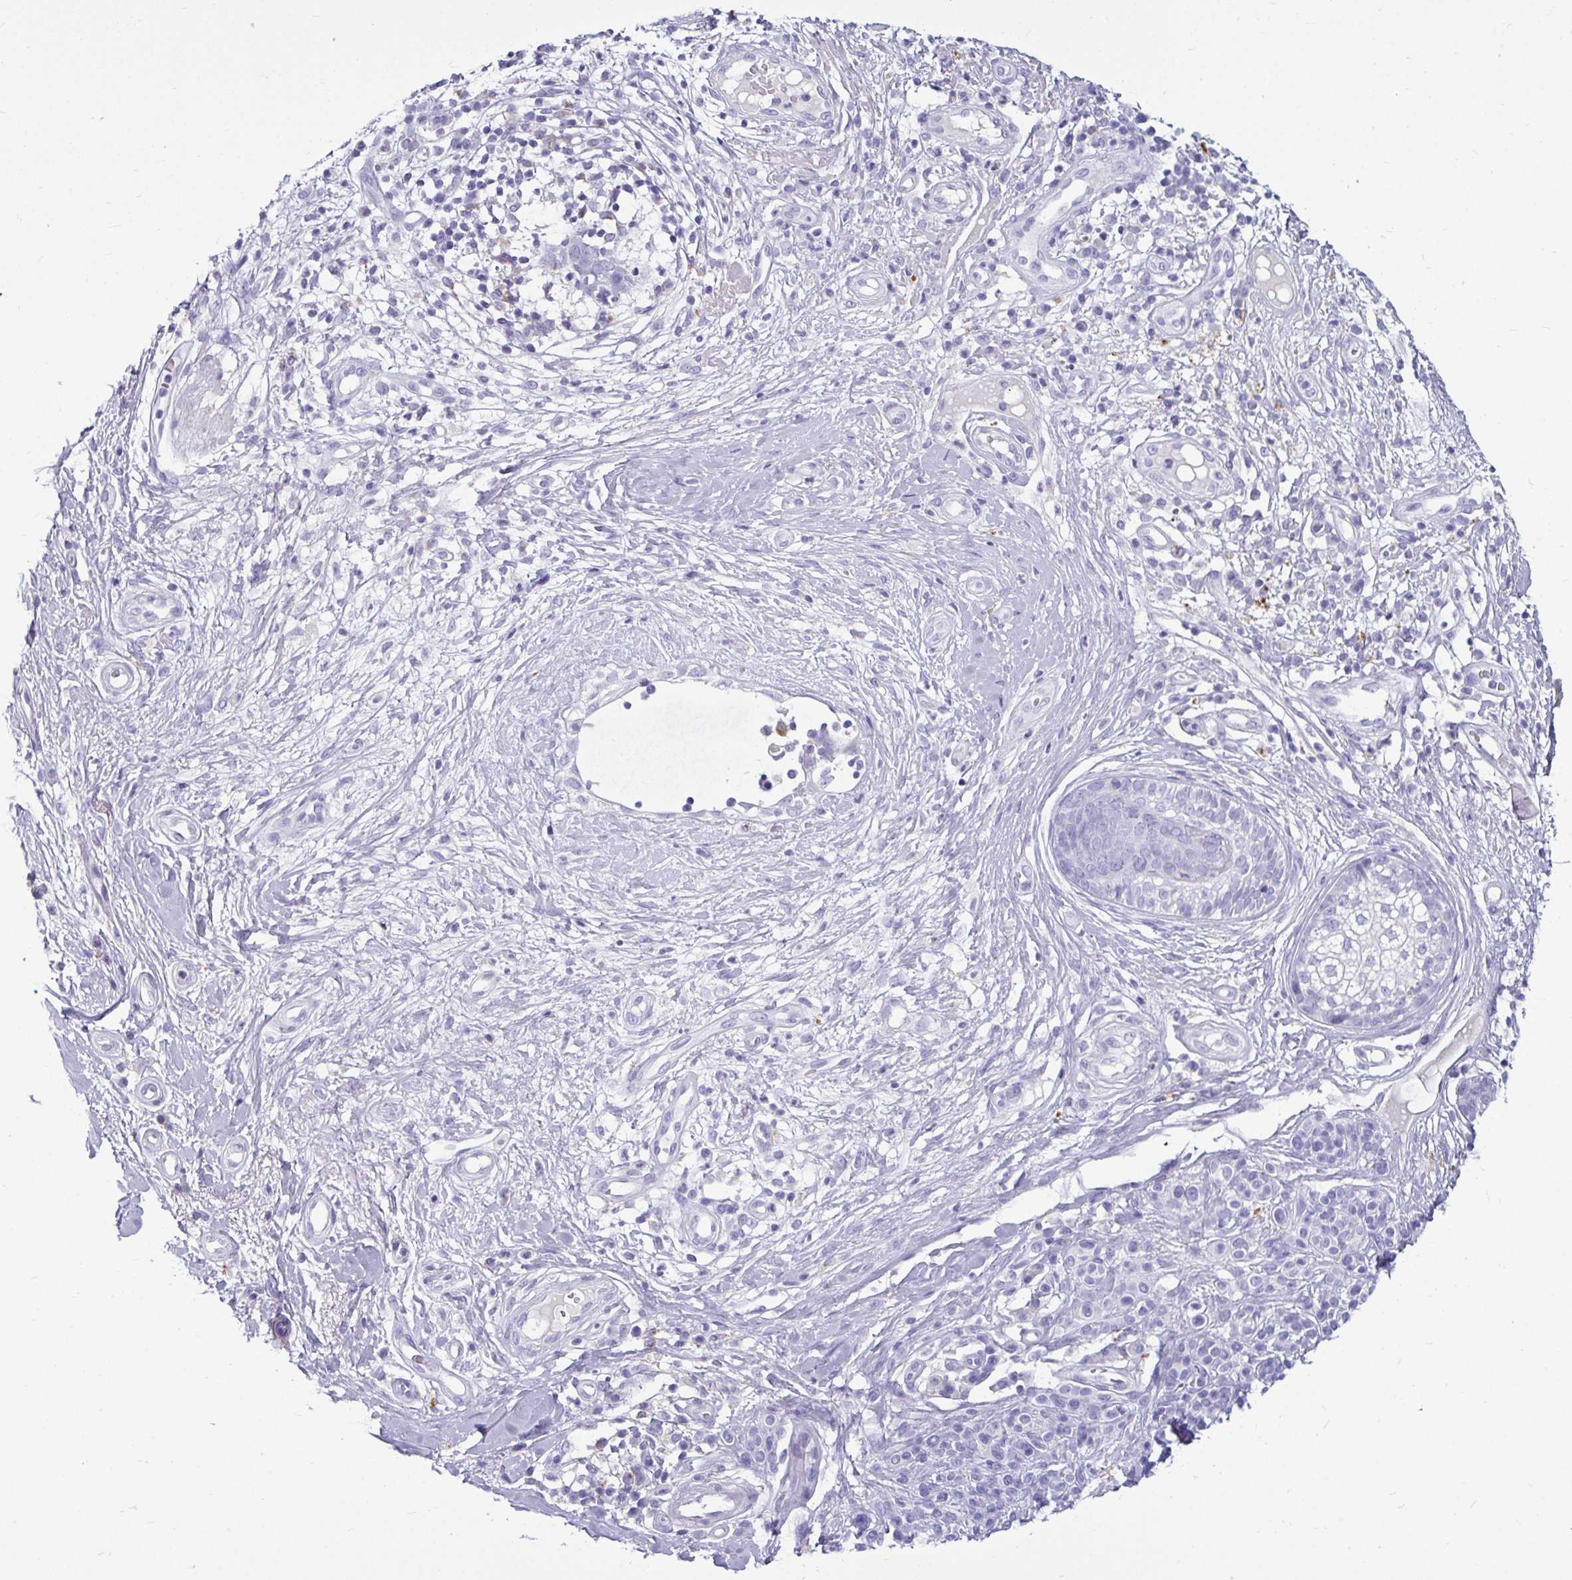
{"staining": {"intensity": "negative", "quantity": "none", "location": "none"}, "tissue": "skin cancer", "cell_type": "Tumor cells", "image_type": "cancer", "snomed": [{"axis": "morphology", "description": "Basal cell carcinoma"}, {"axis": "topography", "description": "Skin"}], "caption": "This is a photomicrograph of immunohistochemistry (IHC) staining of skin cancer (basal cell carcinoma), which shows no positivity in tumor cells.", "gene": "CTSZ", "patient": {"sex": "female", "age": 89}}